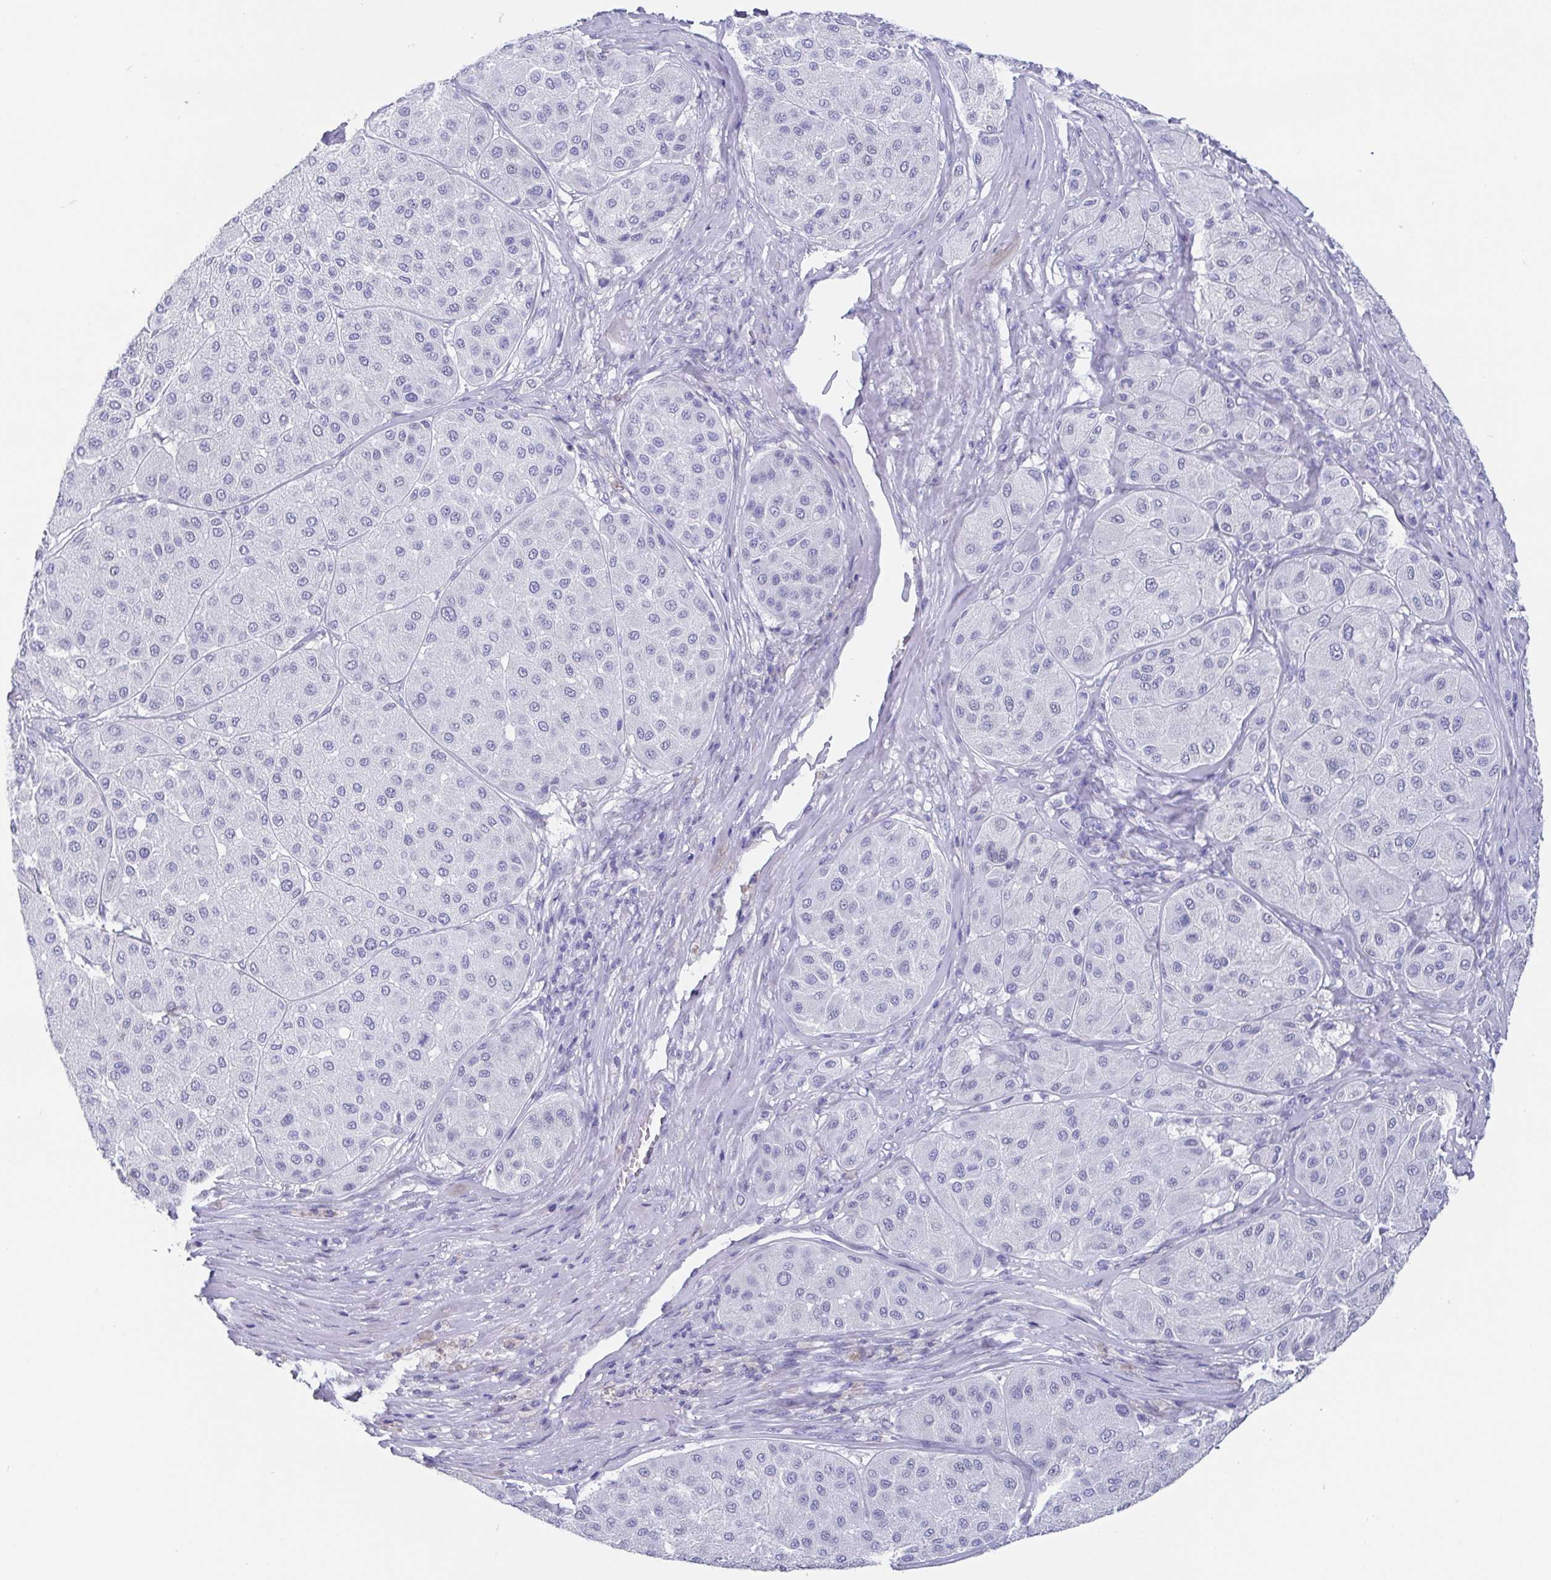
{"staining": {"intensity": "negative", "quantity": "none", "location": "none"}, "tissue": "melanoma", "cell_type": "Tumor cells", "image_type": "cancer", "snomed": [{"axis": "morphology", "description": "Malignant melanoma, Metastatic site"}, {"axis": "topography", "description": "Smooth muscle"}], "caption": "A photomicrograph of malignant melanoma (metastatic site) stained for a protein exhibits no brown staining in tumor cells.", "gene": "SCGN", "patient": {"sex": "male", "age": 41}}